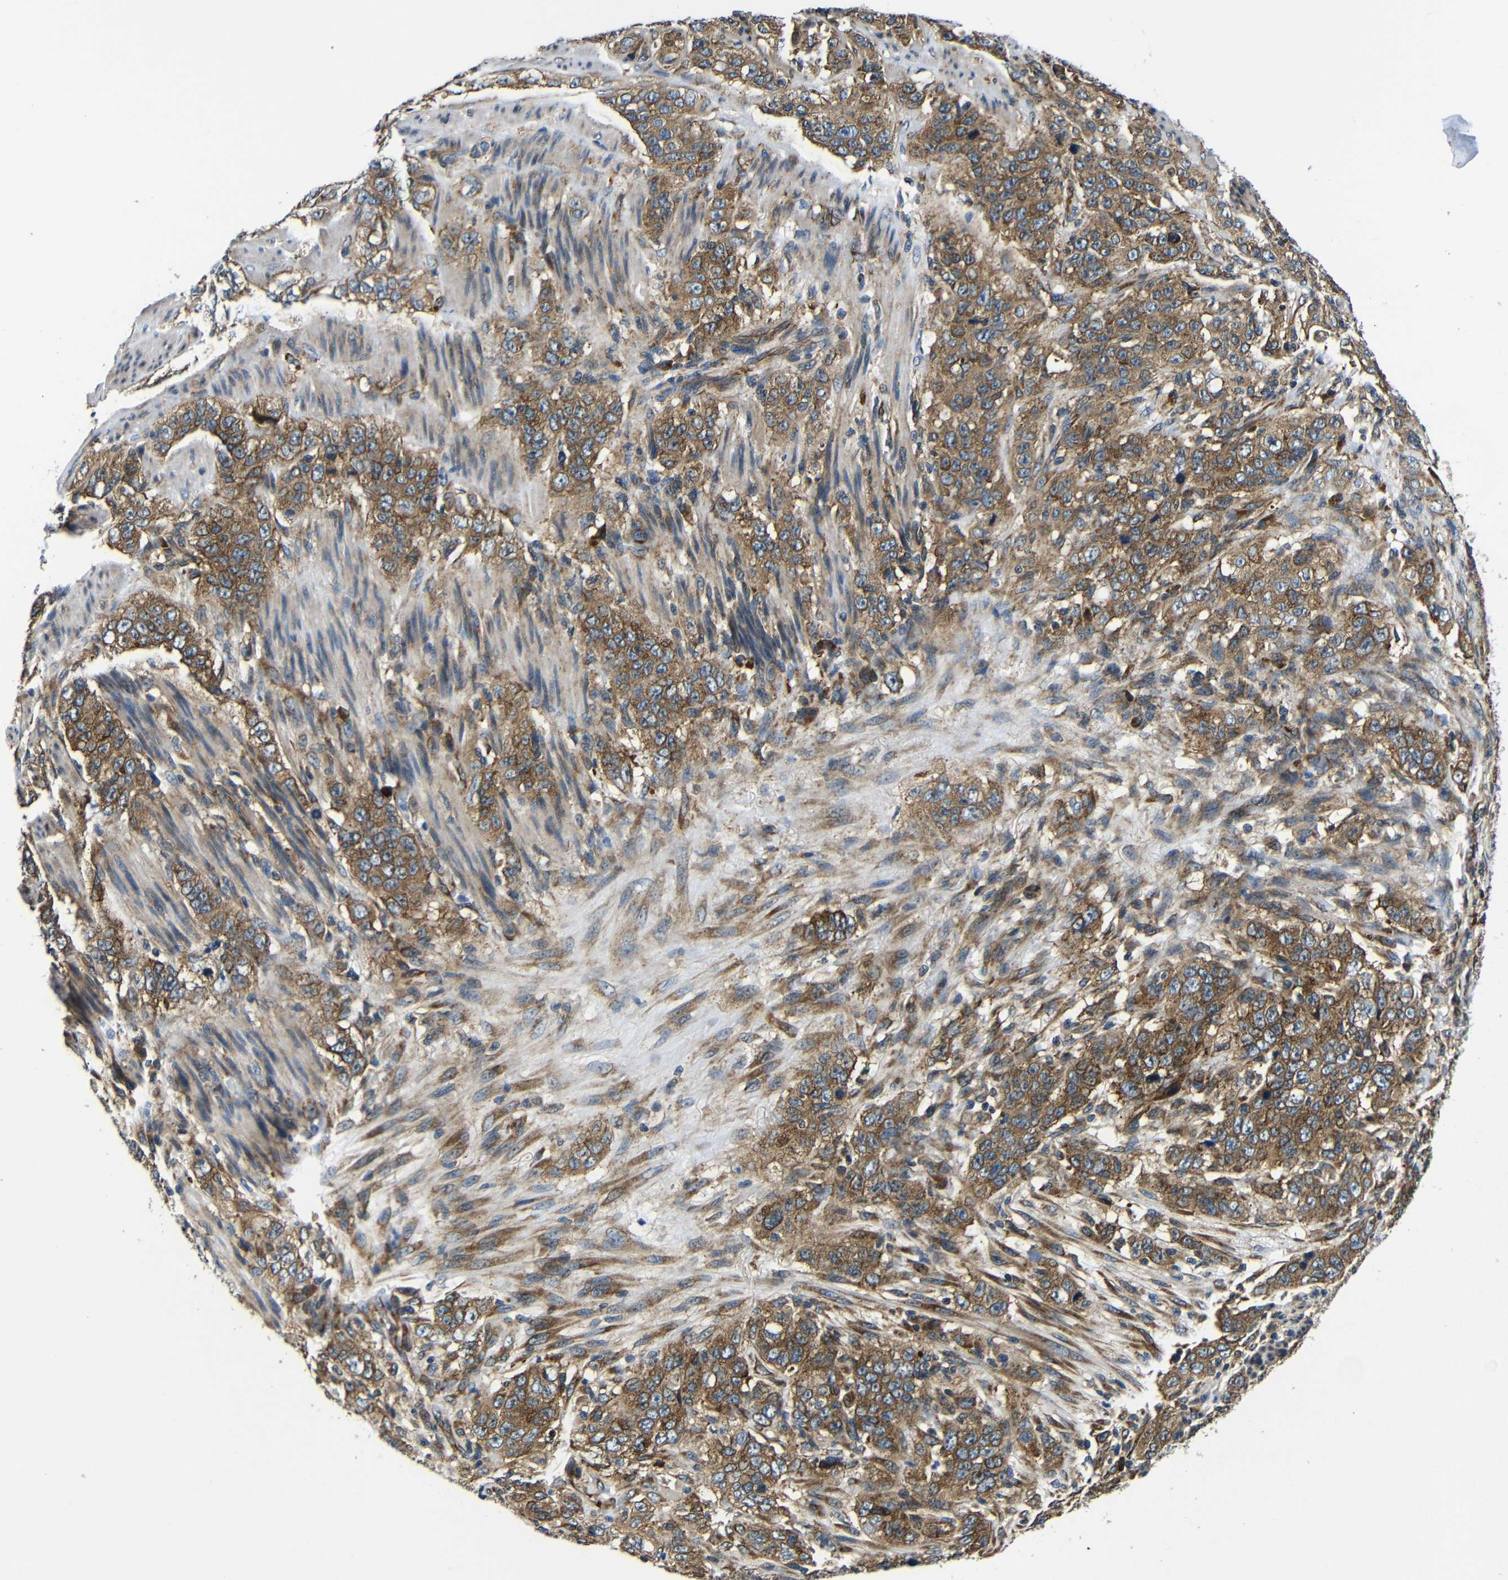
{"staining": {"intensity": "moderate", "quantity": ">75%", "location": "cytoplasmic/membranous"}, "tissue": "stomach cancer", "cell_type": "Tumor cells", "image_type": "cancer", "snomed": [{"axis": "morphology", "description": "Adenocarcinoma, NOS"}, {"axis": "topography", "description": "Stomach"}], "caption": "This is a photomicrograph of immunohistochemistry (IHC) staining of stomach cancer (adenocarcinoma), which shows moderate staining in the cytoplasmic/membranous of tumor cells.", "gene": "ABCE1", "patient": {"sex": "male", "age": 48}}